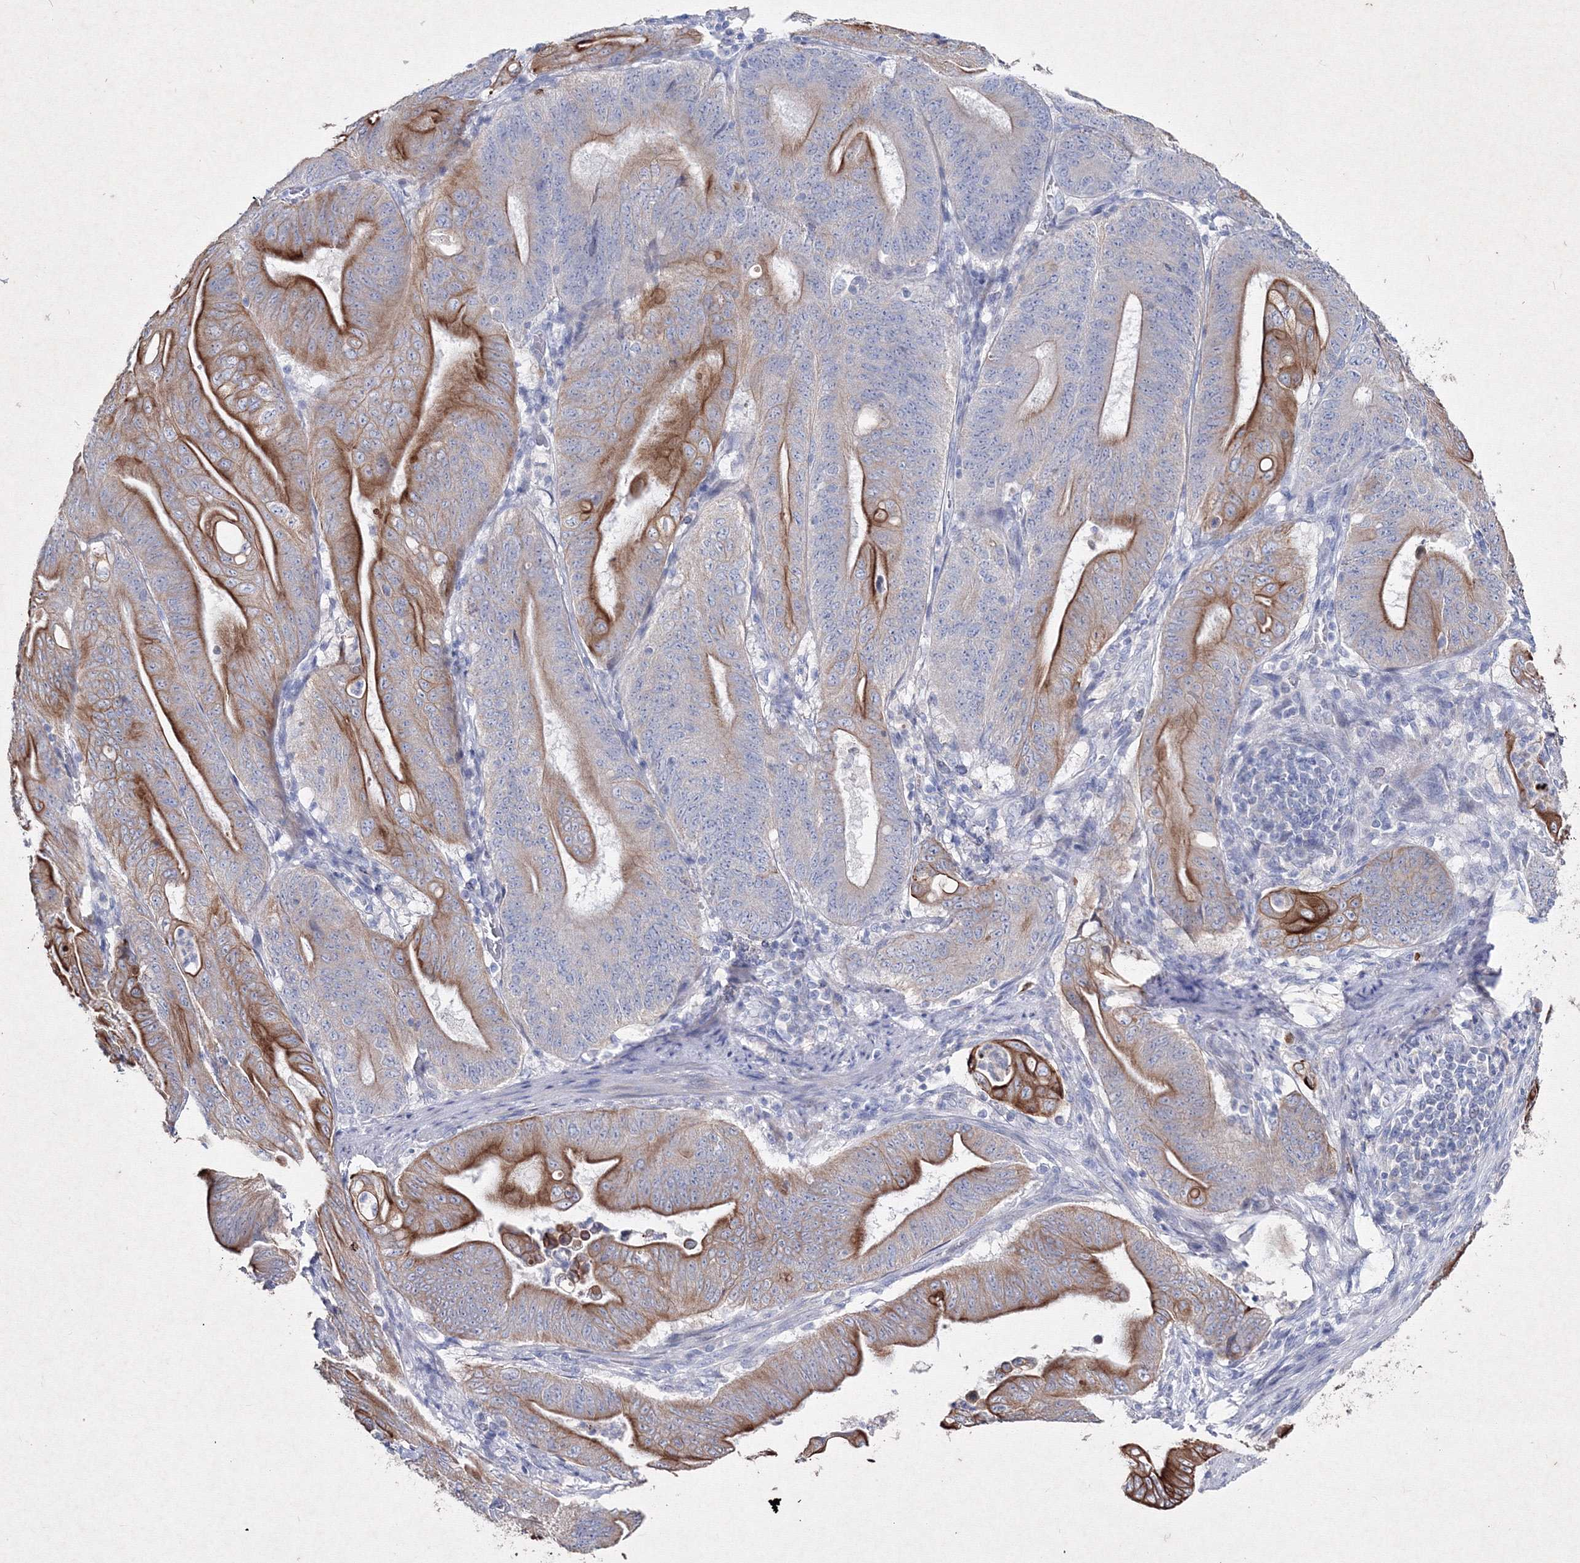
{"staining": {"intensity": "moderate", "quantity": "25%-75%", "location": "cytoplasmic/membranous"}, "tissue": "stomach cancer", "cell_type": "Tumor cells", "image_type": "cancer", "snomed": [{"axis": "morphology", "description": "Adenocarcinoma, NOS"}, {"axis": "topography", "description": "Stomach"}], "caption": "This micrograph displays immunohistochemistry staining of human stomach cancer (adenocarcinoma), with medium moderate cytoplasmic/membranous positivity in about 25%-75% of tumor cells.", "gene": "SMIM29", "patient": {"sex": "female", "age": 73}}